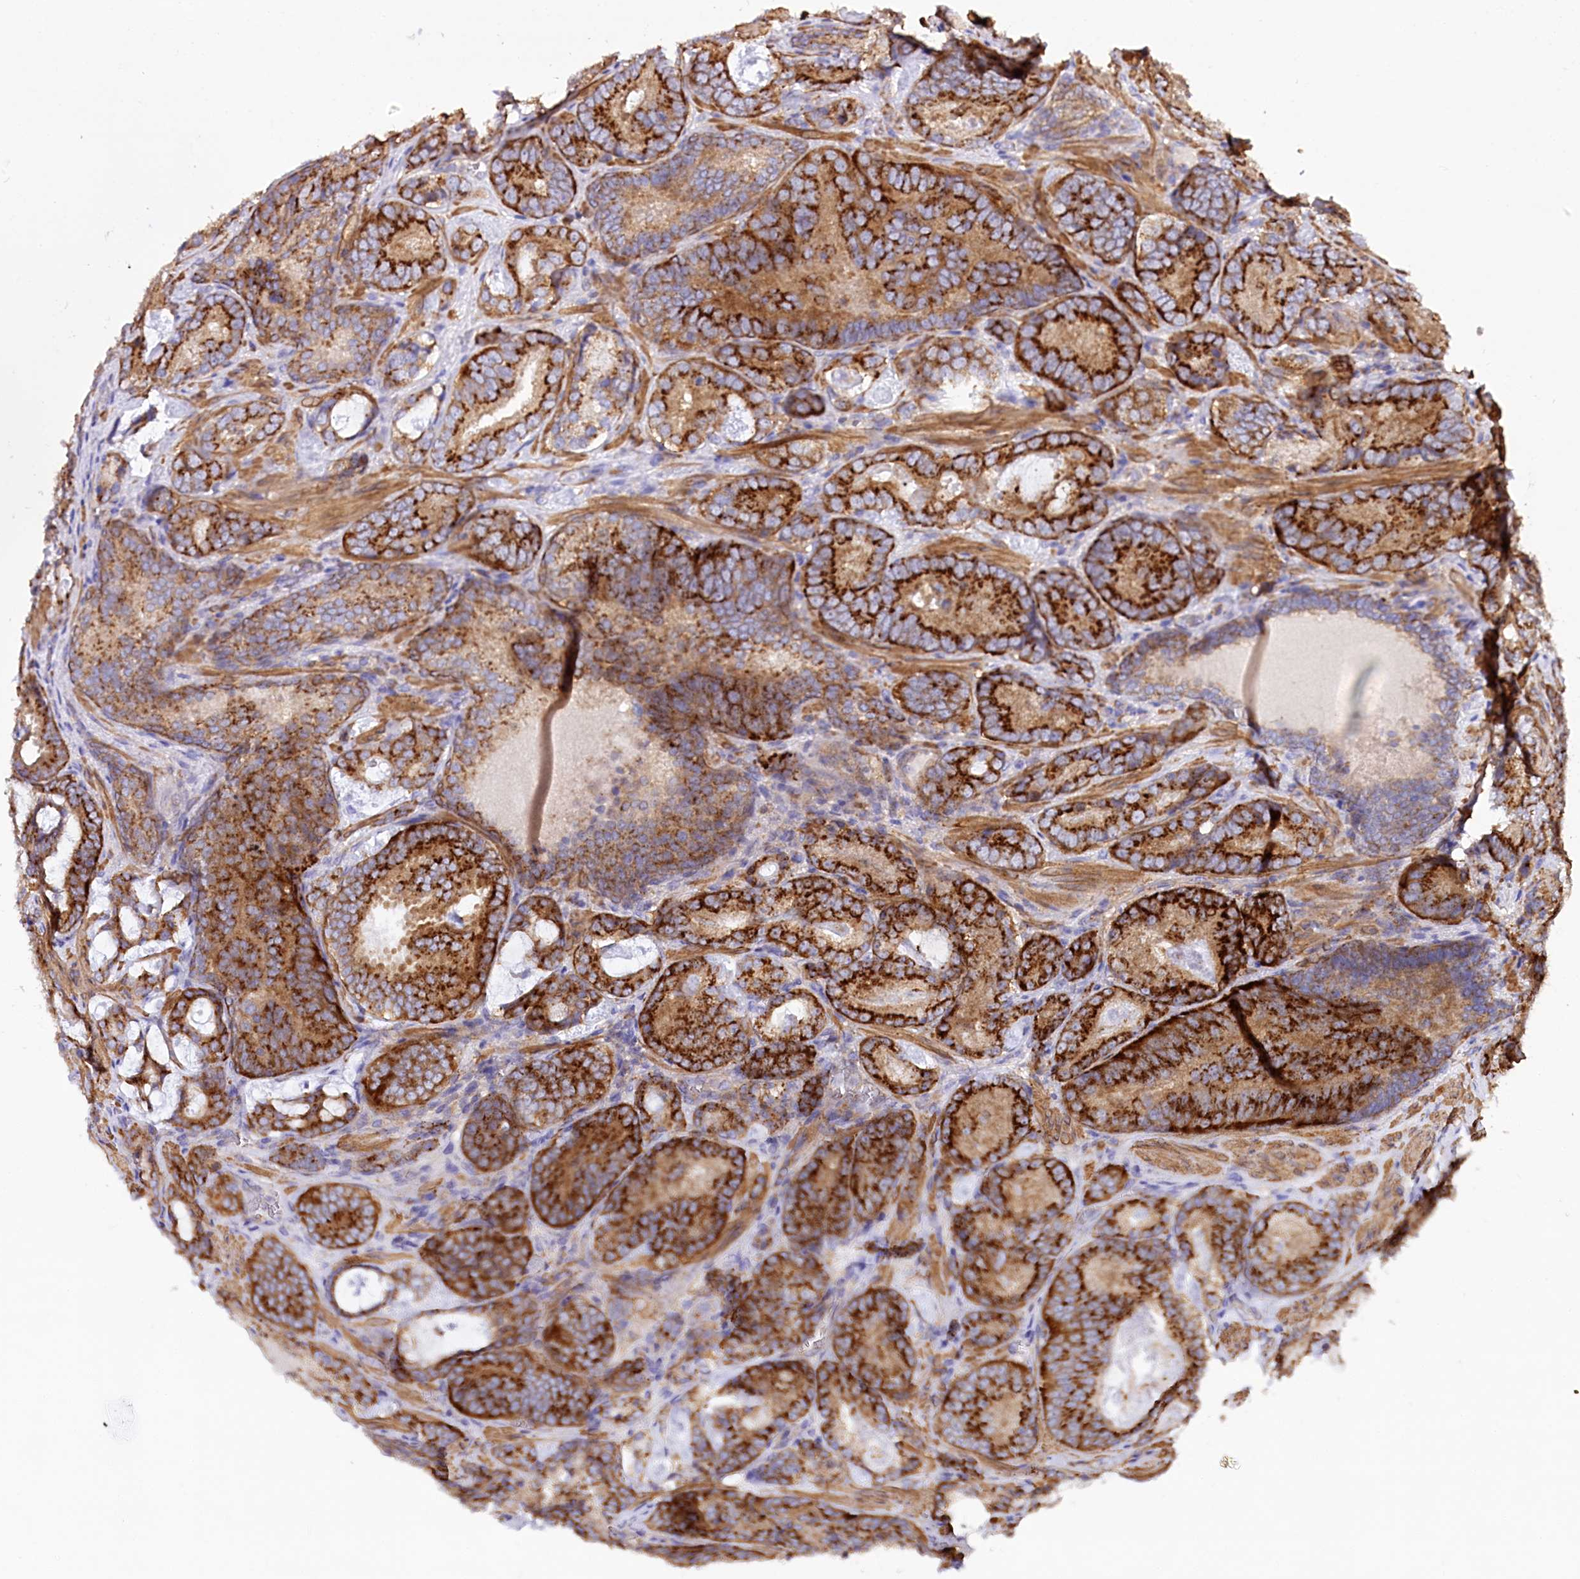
{"staining": {"intensity": "strong", "quantity": ">75%", "location": "cytoplasmic/membranous"}, "tissue": "prostate cancer", "cell_type": "Tumor cells", "image_type": "cancer", "snomed": [{"axis": "morphology", "description": "Adenocarcinoma, Low grade"}, {"axis": "topography", "description": "Prostate"}], "caption": "The image exhibits staining of prostate cancer, revealing strong cytoplasmic/membranous protein staining (brown color) within tumor cells.", "gene": "STX6", "patient": {"sex": "male", "age": 60}}